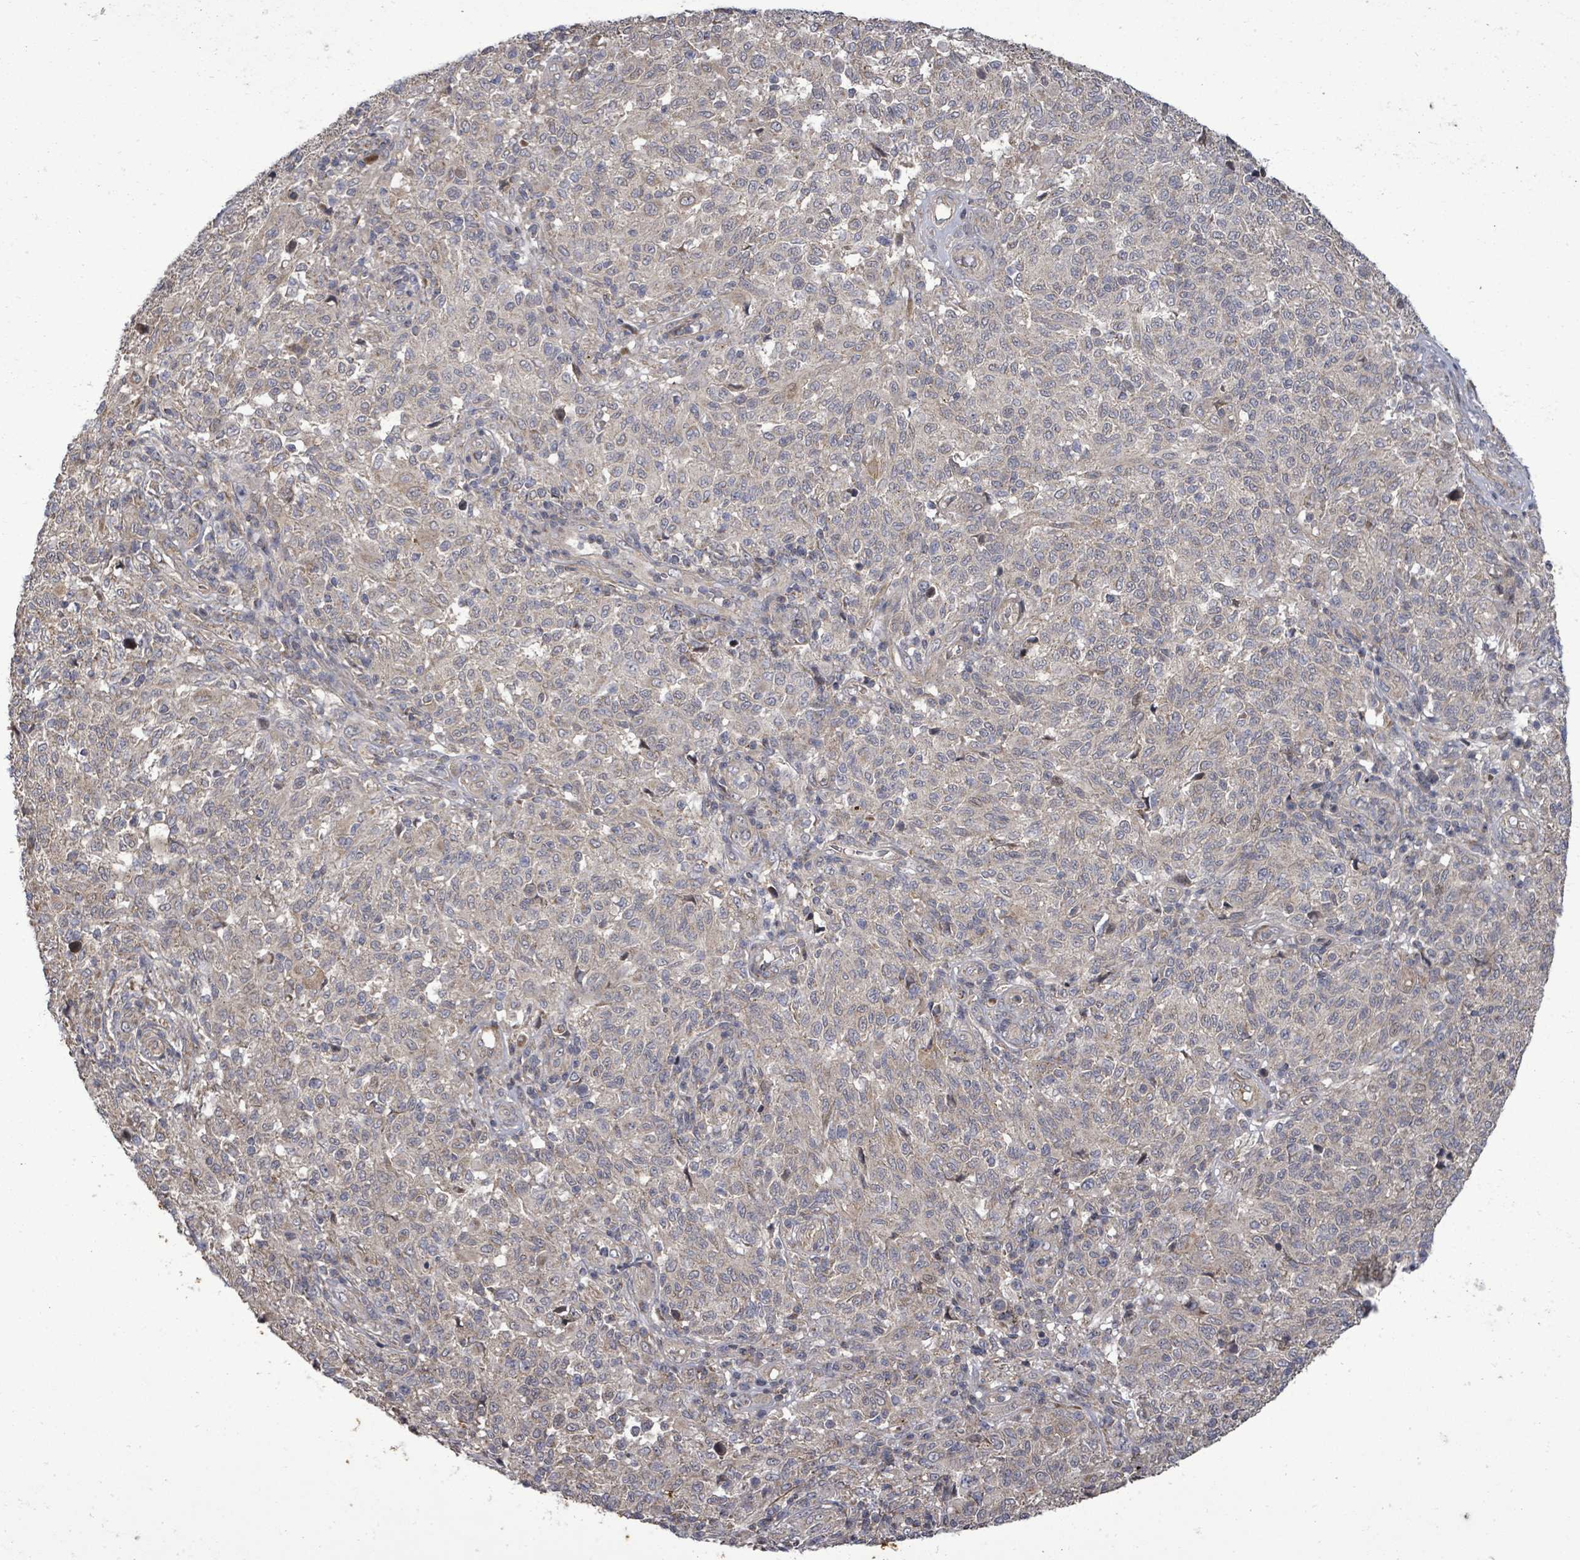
{"staining": {"intensity": "negative", "quantity": "none", "location": "none"}, "tissue": "melanoma", "cell_type": "Tumor cells", "image_type": "cancer", "snomed": [{"axis": "morphology", "description": "Malignant melanoma, NOS"}, {"axis": "topography", "description": "Skin"}], "caption": "High power microscopy micrograph of an IHC micrograph of melanoma, revealing no significant staining in tumor cells.", "gene": "KRTAP27-1", "patient": {"sex": "male", "age": 66}}